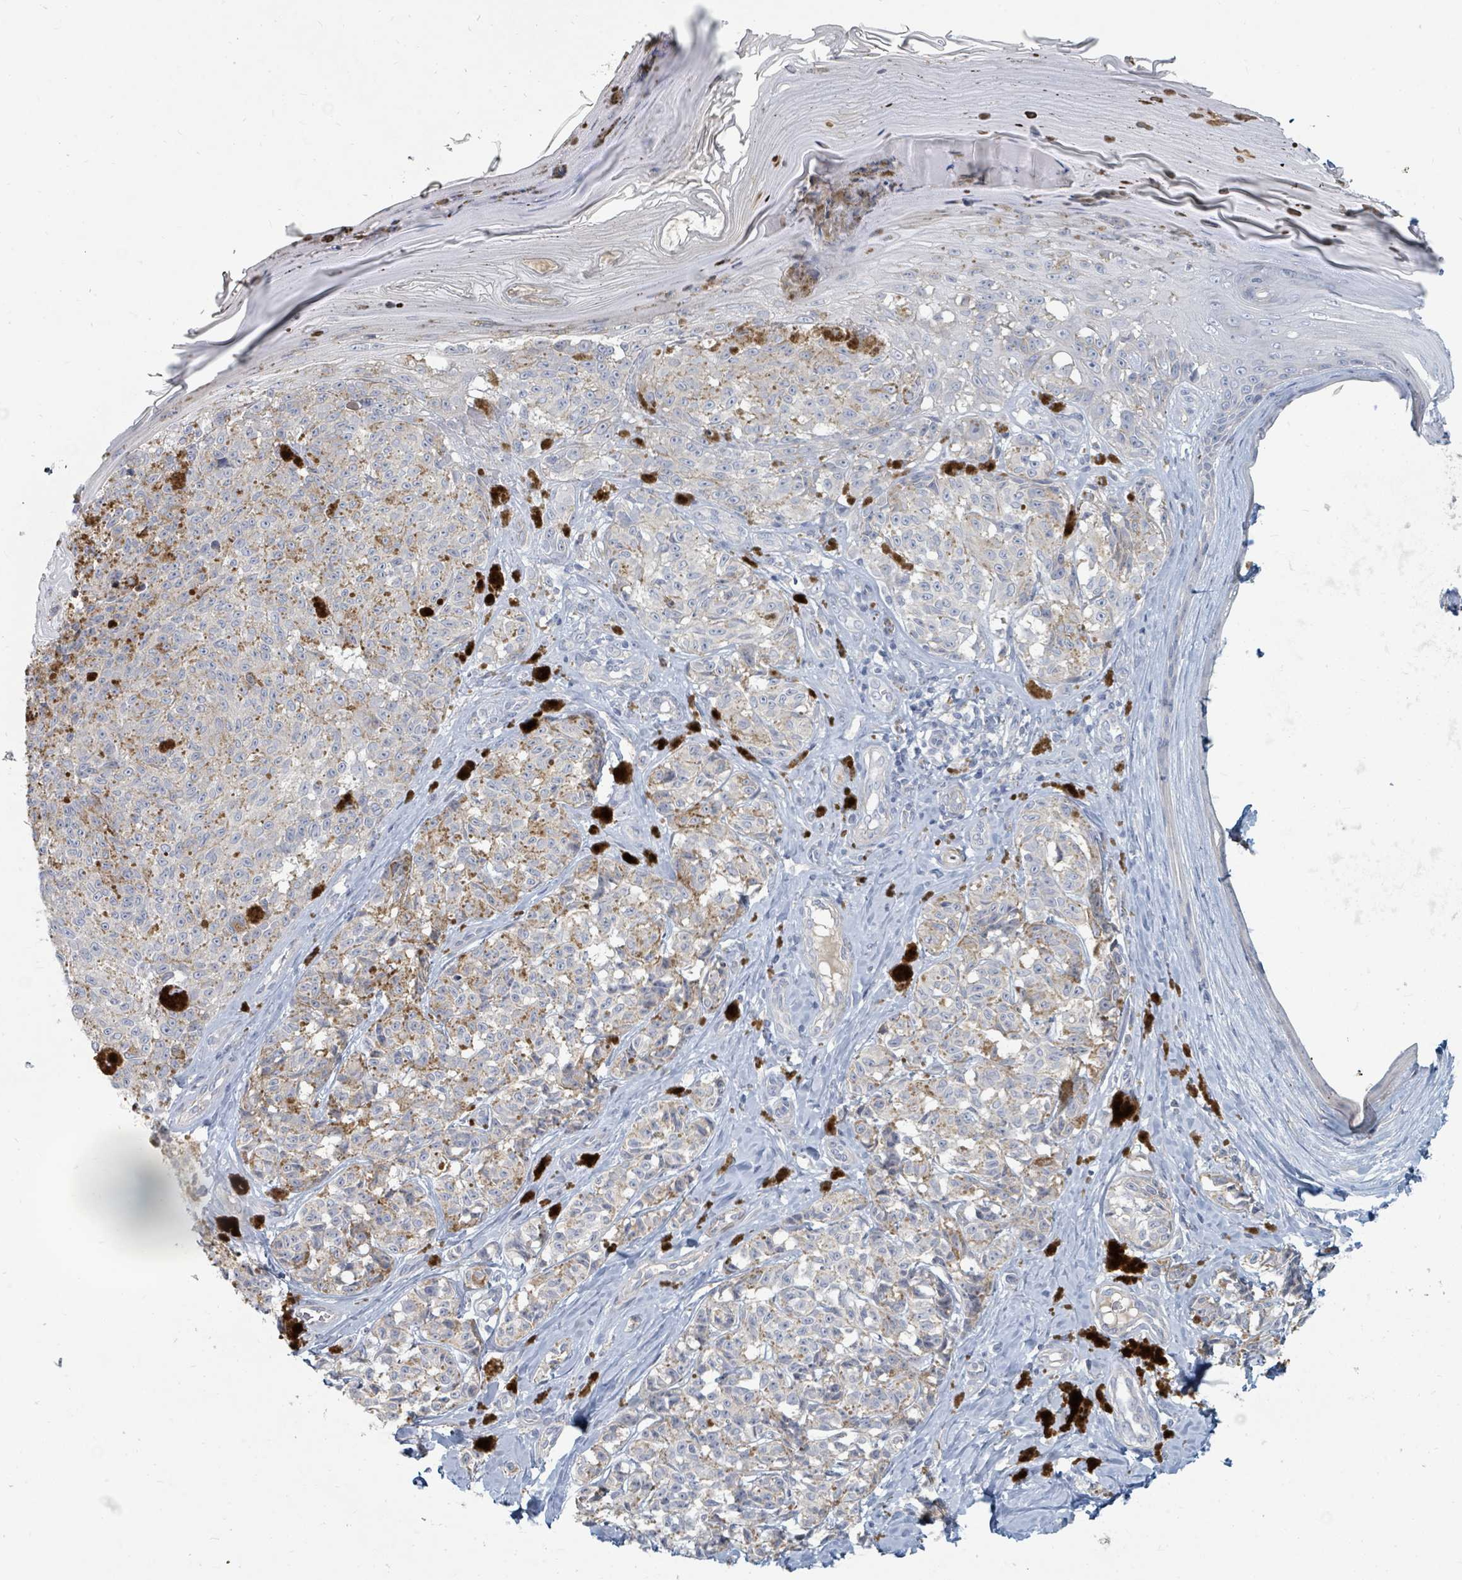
{"staining": {"intensity": "negative", "quantity": "none", "location": "none"}, "tissue": "melanoma", "cell_type": "Tumor cells", "image_type": "cancer", "snomed": [{"axis": "morphology", "description": "Malignant melanoma, NOS"}, {"axis": "topography", "description": "Skin"}], "caption": "Melanoma stained for a protein using IHC demonstrates no positivity tumor cells.", "gene": "ARGFX", "patient": {"sex": "female", "age": 65}}